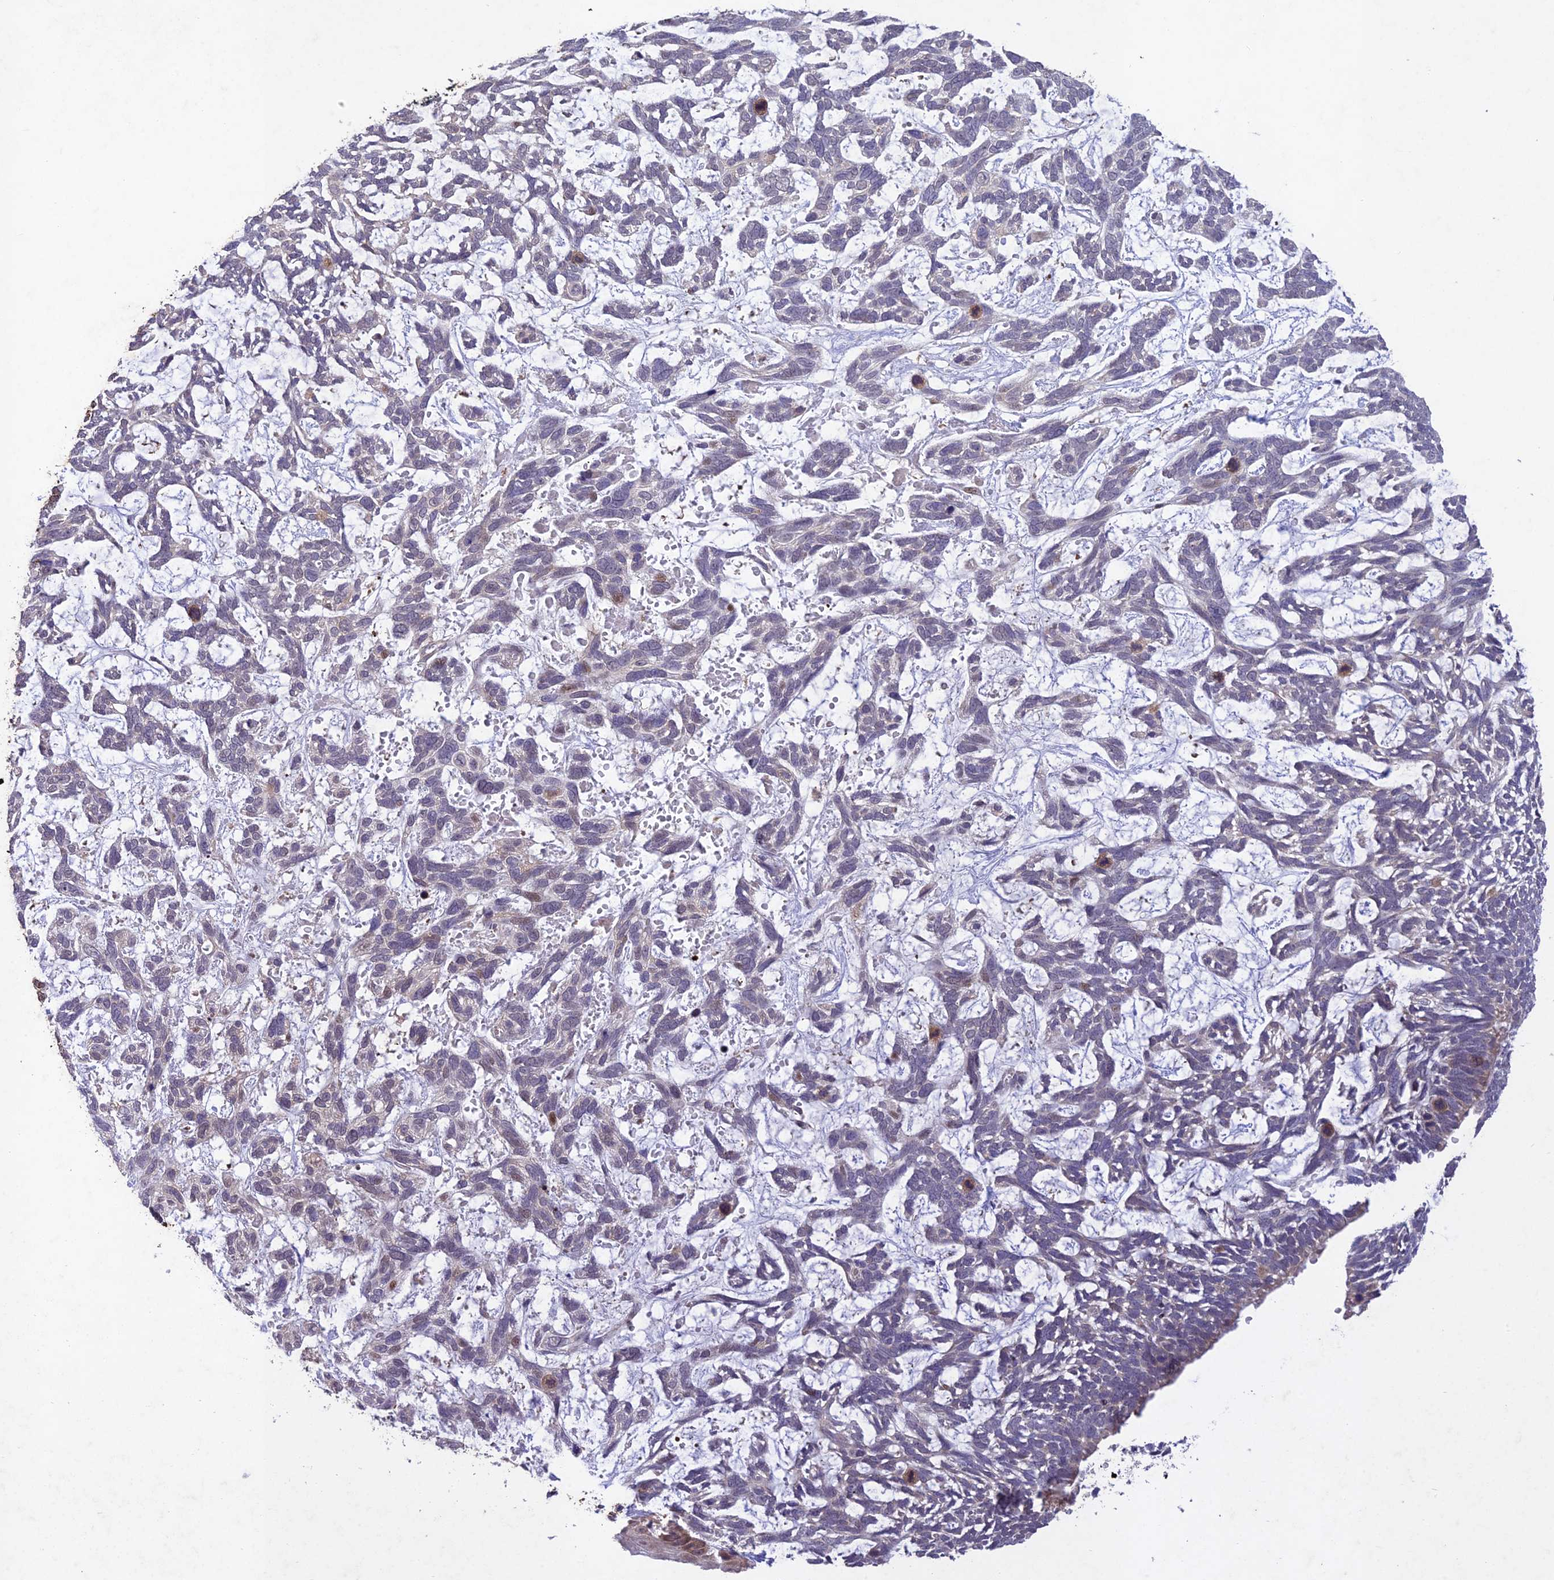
{"staining": {"intensity": "weak", "quantity": "<25%", "location": "nuclear"}, "tissue": "skin cancer", "cell_type": "Tumor cells", "image_type": "cancer", "snomed": [{"axis": "morphology", "description": "Basal cell carcinoma"}, {"axis": "topography", "description": "Skin"}], "caption": "IHC of human basal cell carcinoma (skin) reveals no expression in tumor cells.", "gene": "ANKRD52", "patient": {"sex": "male", "age": 88}}